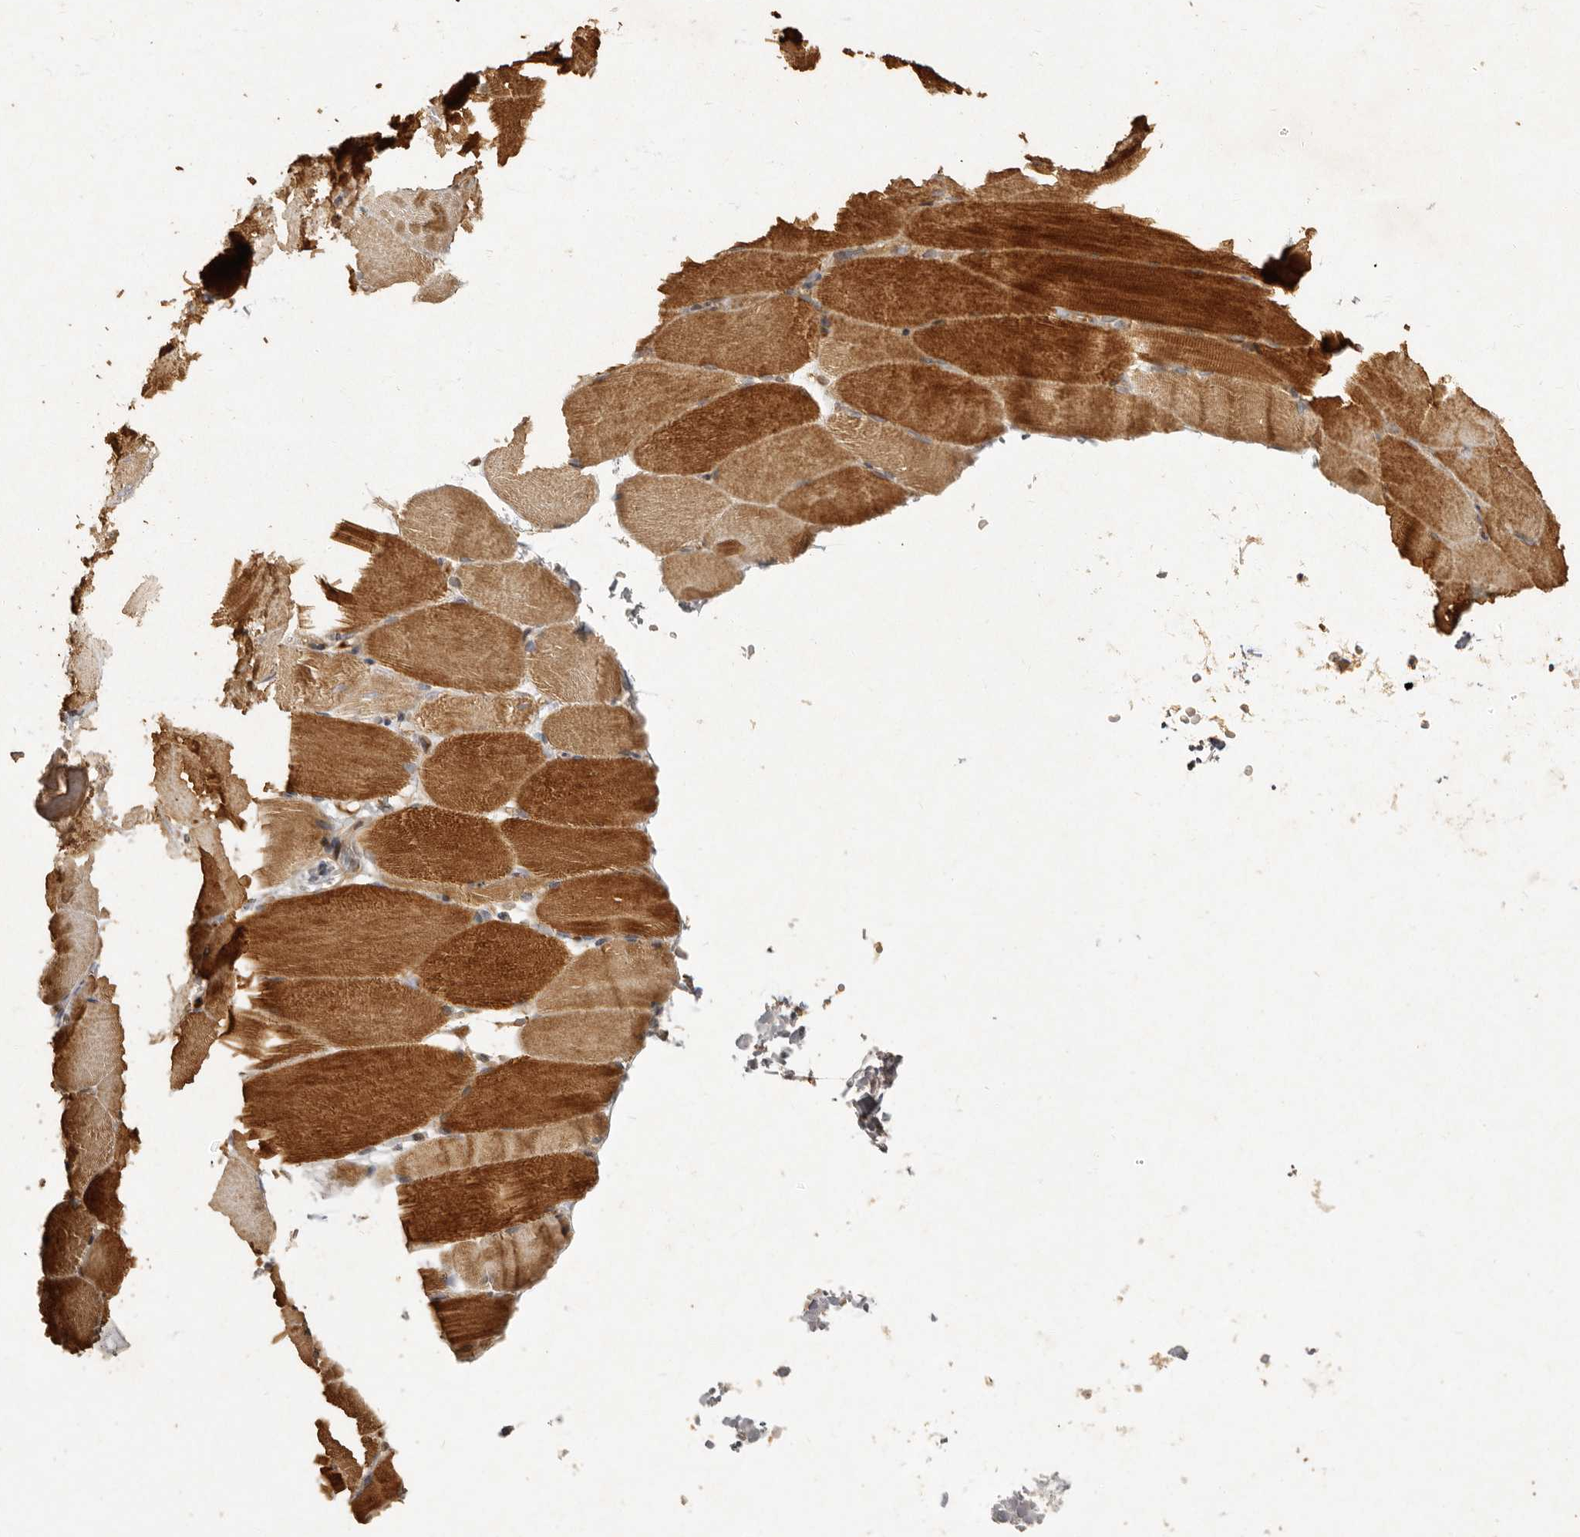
{"staining": {"intensity": "moderate", "quantity": ">75%", "location": "cytoplasmic/membranous"}, "tissue": "skeletal muscle", "cell_type": "Myocytes", "image_type": "normal", "snomed": [{"axis": "morphology", "description": "Normal tissue, NOS"}, {"axis": "topography", "description": "Skeletal muscle"}, {"axis": "topography", "description": "Parathyroid gland"}], "caption": "IHC of unremarkable human skeletal muscle shows medium levels of moderate cytoplasmic/membranous positivity in about >75% of myocytes. Immunohistochemistry (ihc) stains the protein of interest in brown and the nuclei are stained blue.", "gene": "SEMA3A", "patient": {"sex": "female", "age": 37}}